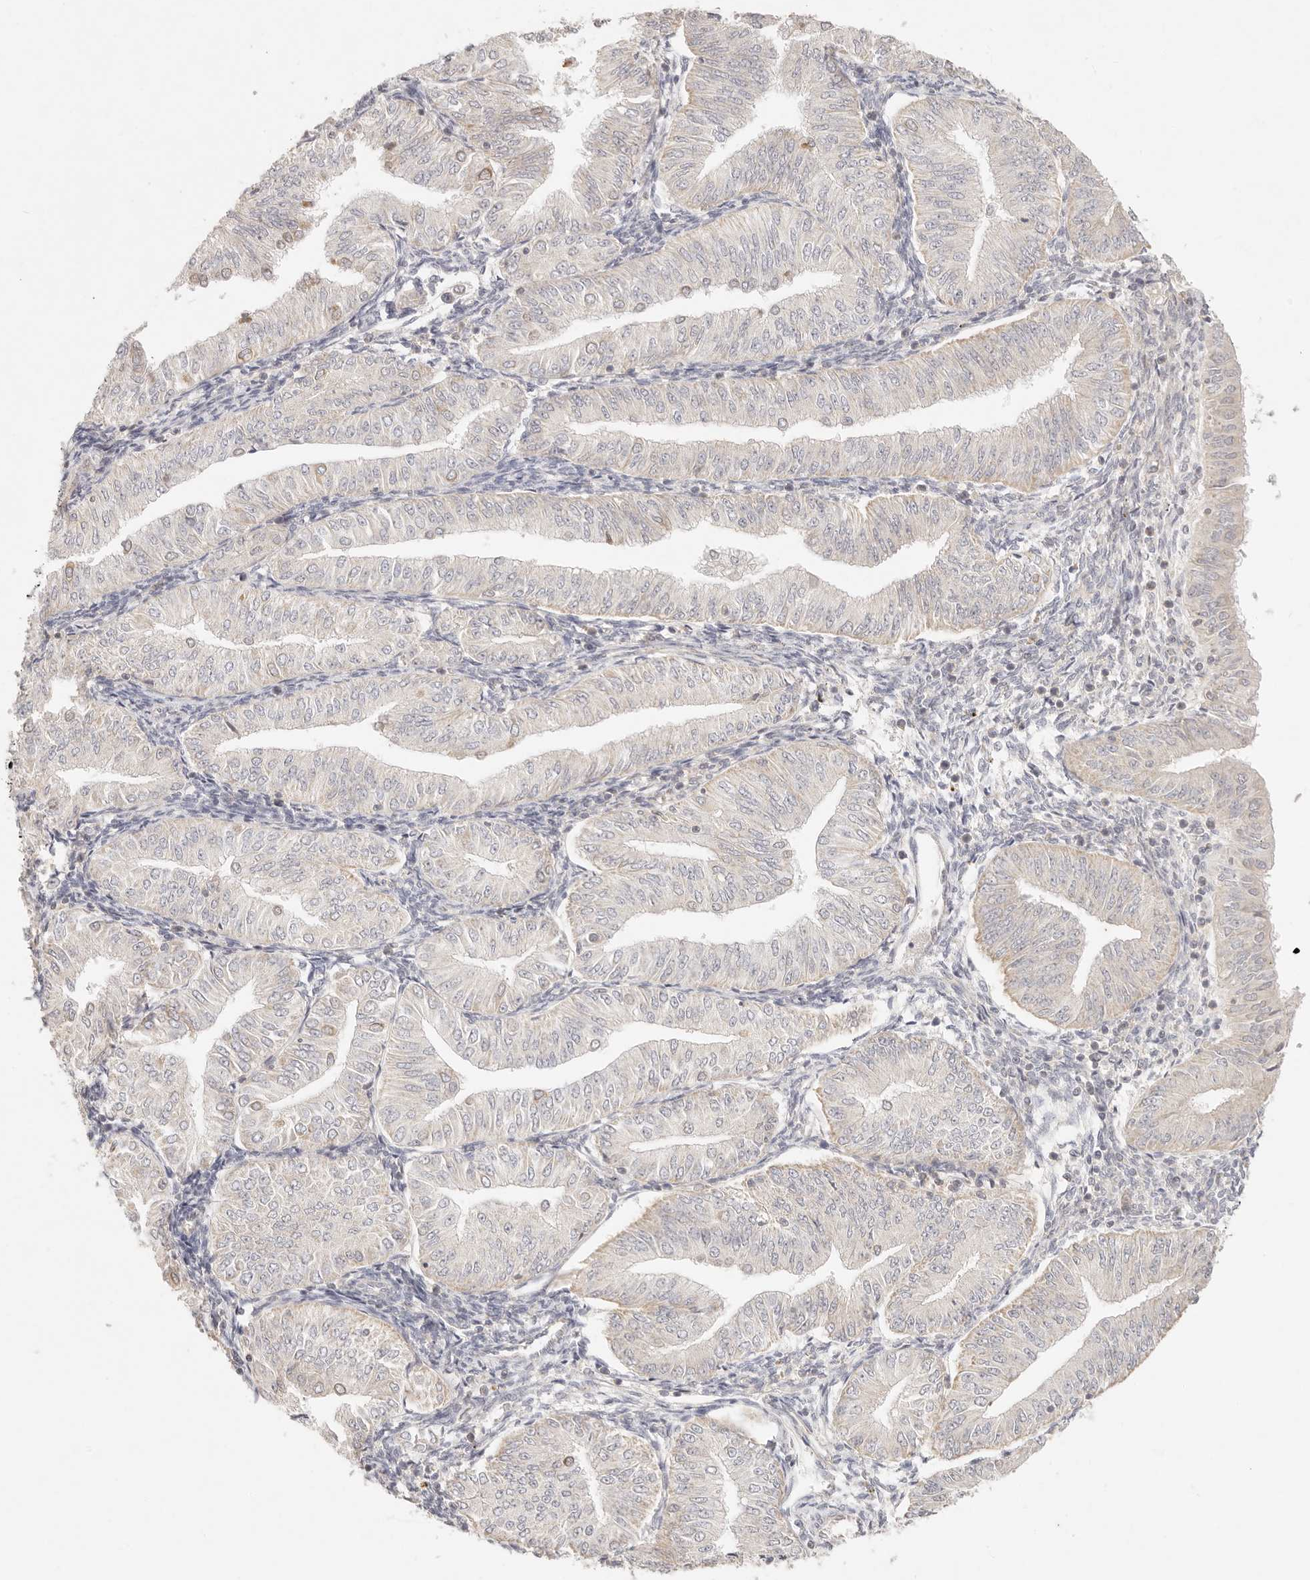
{"staining": {"intensity": "negative", "quantity": "none", "location": "none"}, "tissue": "endometrial cancer", "cell_type": "Tumor cells", "image_type": "cancer", "snomed": [{"axis": "morphology", "description": "Normal tissue, NOS"}, {"axis": "morphology", "description": "Adenocarcinoma, NOS"}, {"axis": "topography", "description": "Endometrium"}], "caption": "IHC micrograph of human endometrial adenocarcinoma stained for a protein (brown), which displays no expression in tumor cells.", "gene": "GPR156", "patient": {"sex": "female", "age": 53}}